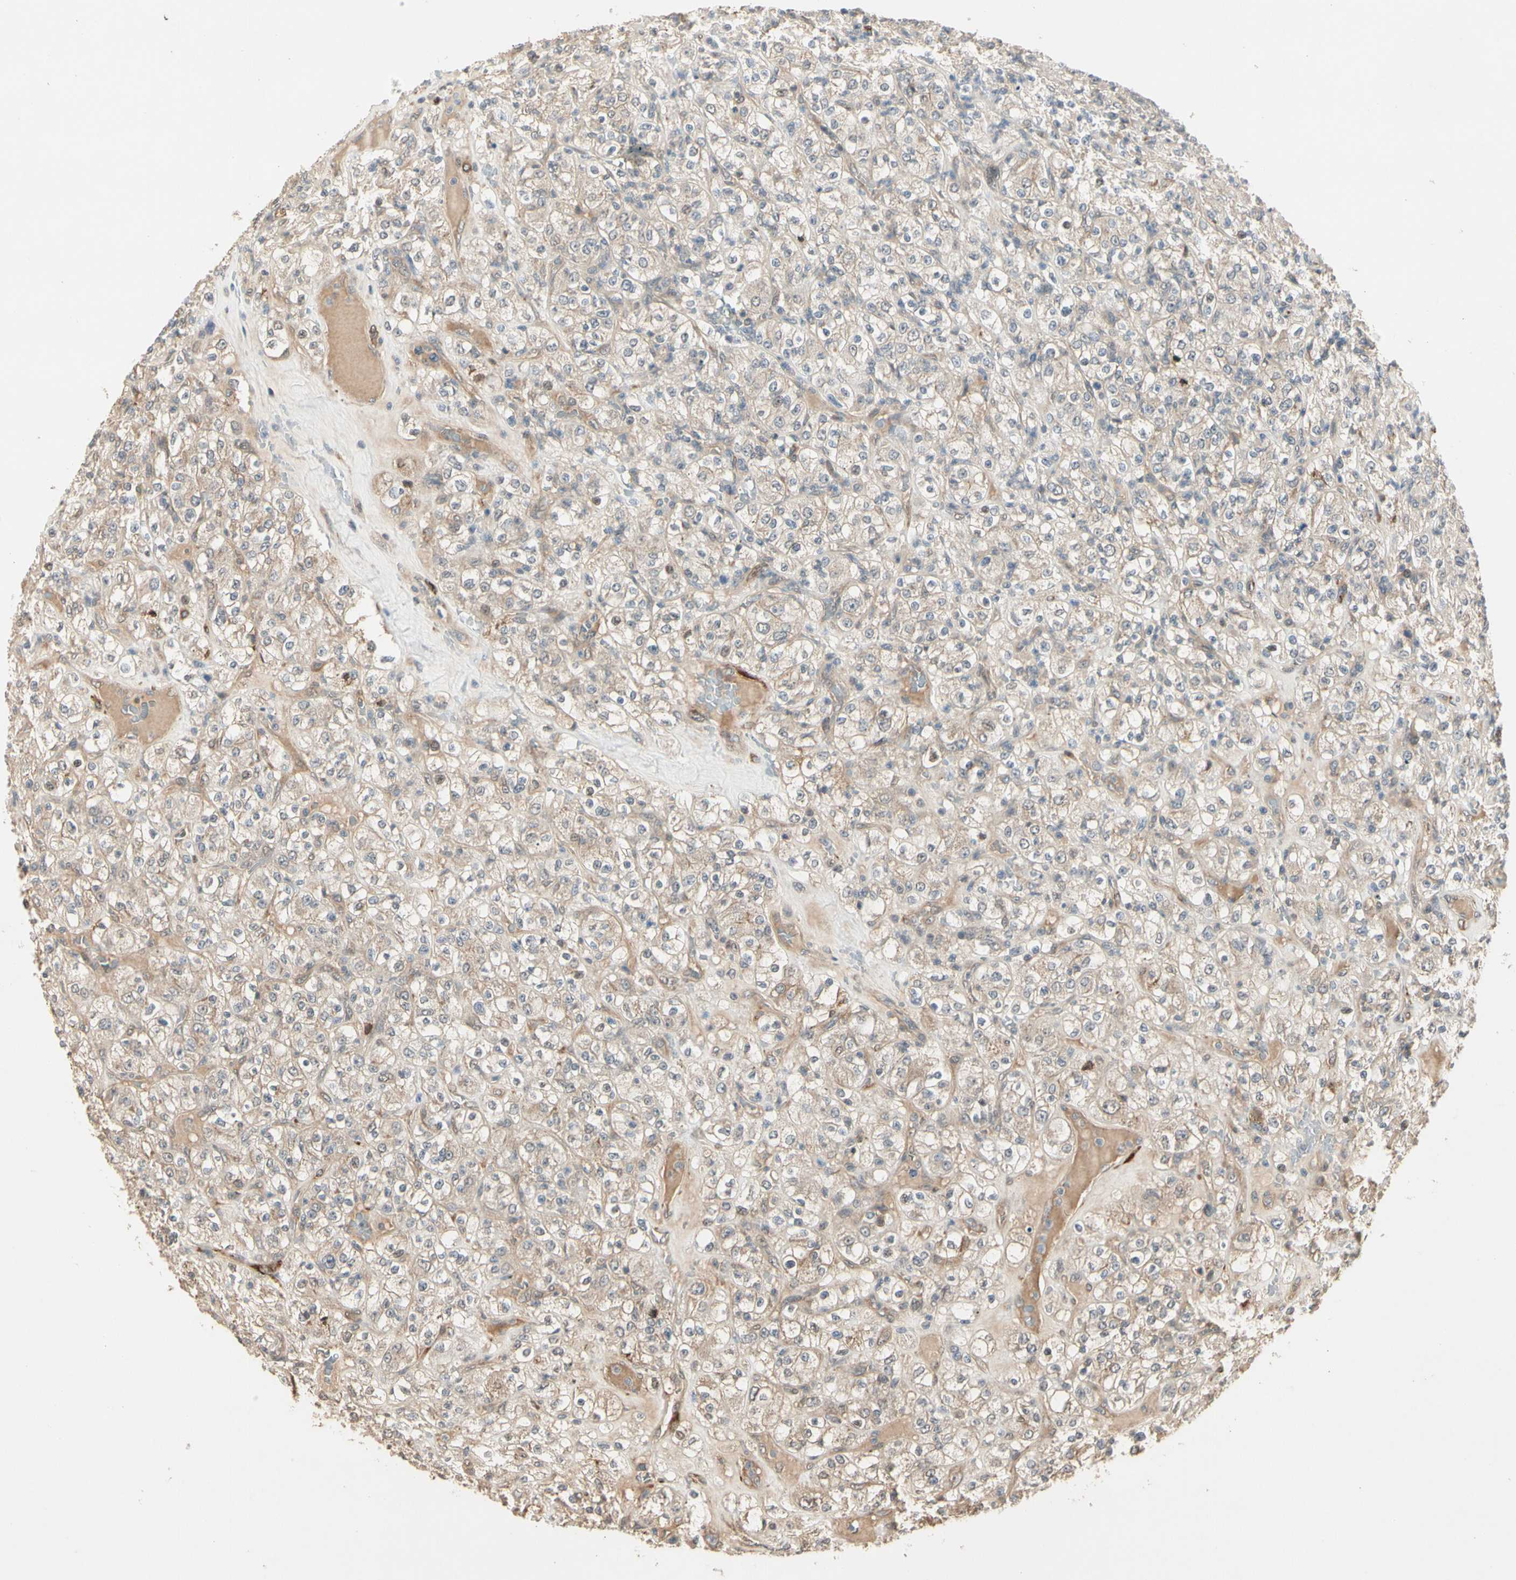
{"staining": {"intensity": "weak", "quantity": ">75%", "location": "cytoplasmic/membranous"}, "tissue": "renal cancer", "cell_type": "Tumor cells", "image_type": "cancer", "snomed": [{"axis": "morphology", "description": "Normal tissue, NOS"}, {"axis": "morphology", "description": "Adenocarcinoma, NOS"}, {"axis": "topography", "description": "Kidney"}], "caption": "About >75% of tumor cells in human renal cancer display weak cytoplasmic/membranous protein expression as visualized by brown immunohistochemical staining.", "gene": "ATG4C", "patient": {"sex": "female", "age": 72}}